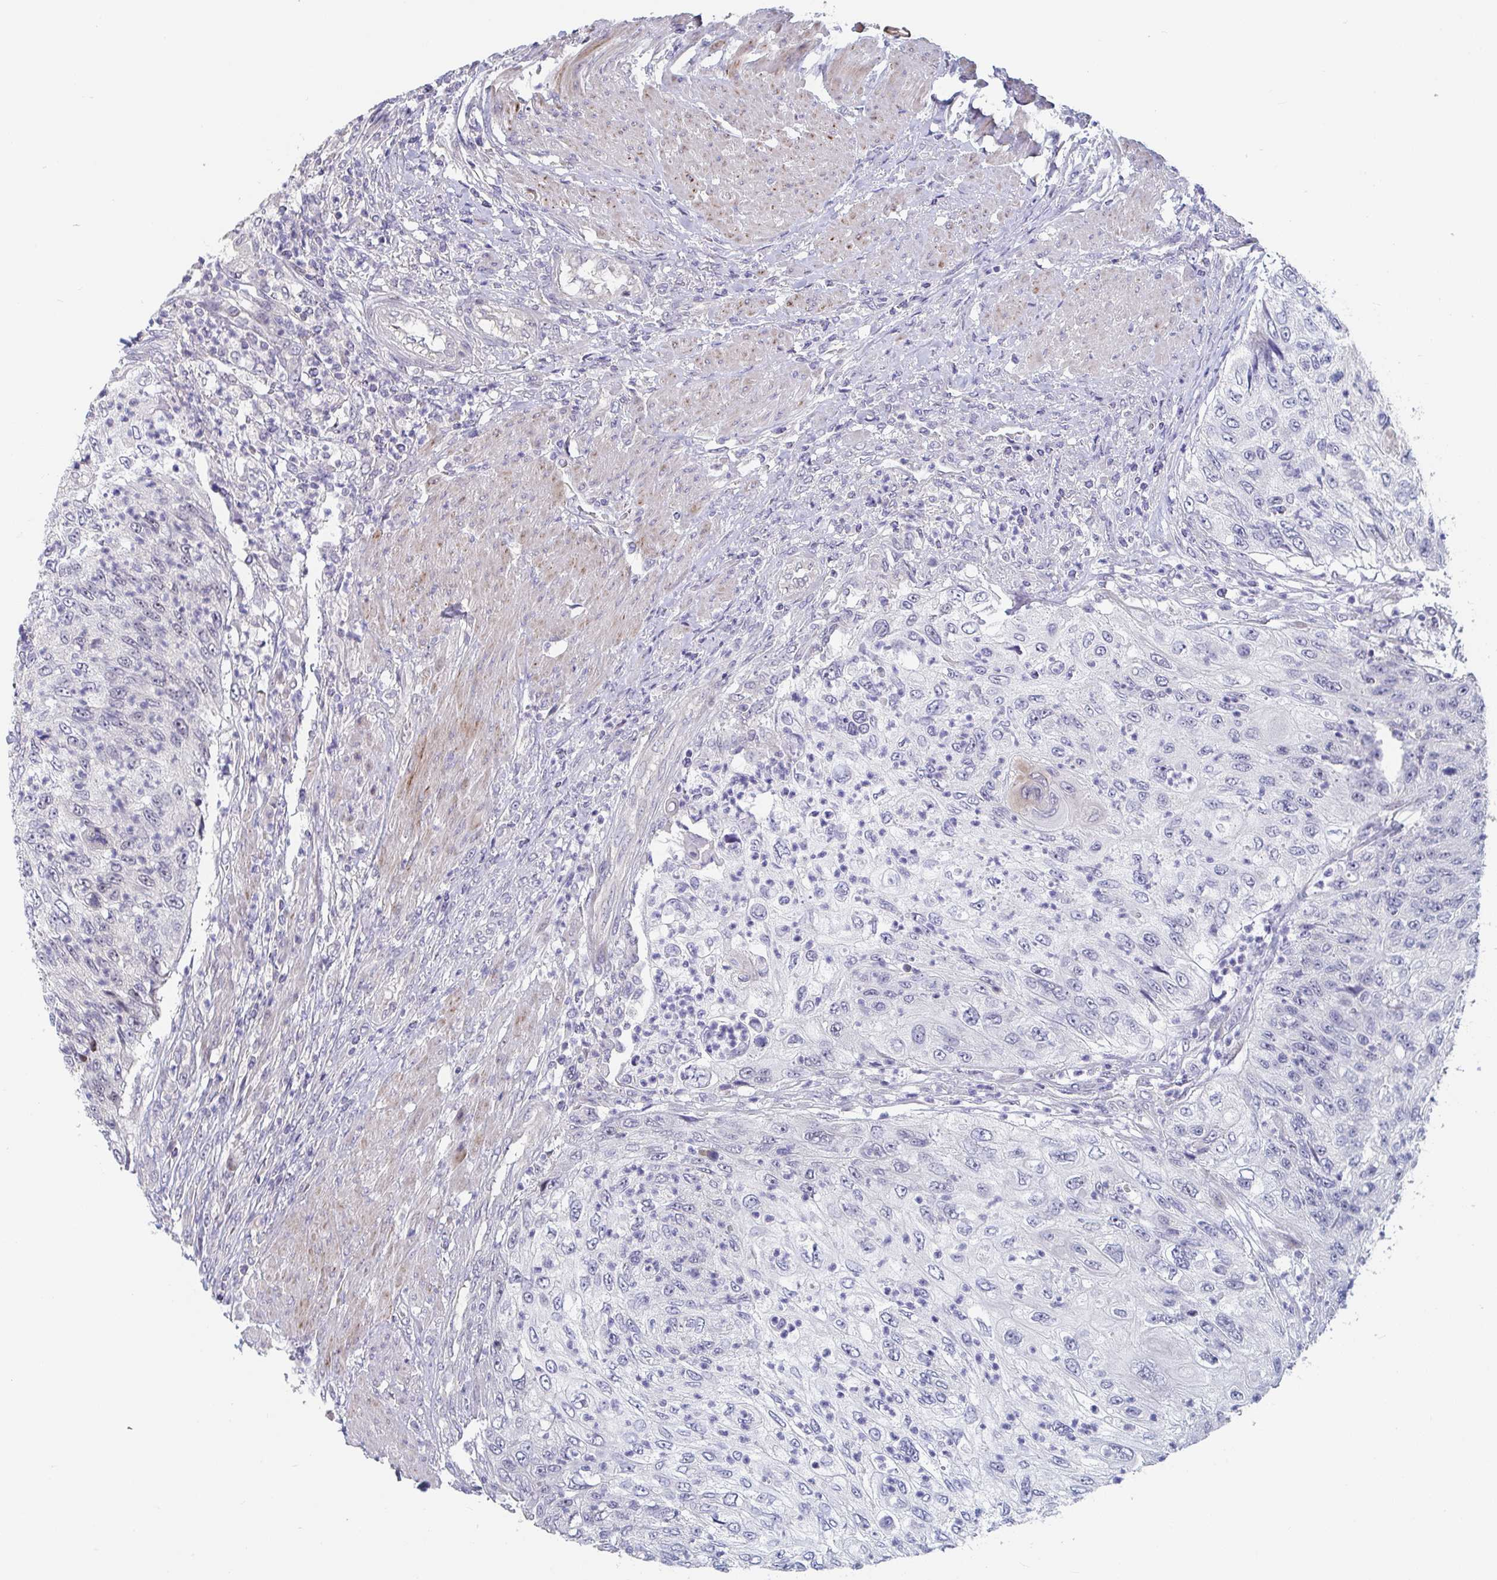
{"staining": {"intensity": "negative", "quantity": "none", "location": "none"}, "tissue": "urothelial cancer", "cell_type": "Tumor cells", "image_type": "cancer", "snomed": [{"axis": "morphology", "description": "Urothelial carcinoma, High grade"}, {"axis": "topography", "description": "Urinary bladder"}], "caption": "High power microscopy photomicrograph of an immunohistochemistry histopathology image of urothelial carcinoma (high-grade), revealing no significant expression in tumor cells.", "gene": "FAM156B", "patient": {"sex": "female", "age": 60}}